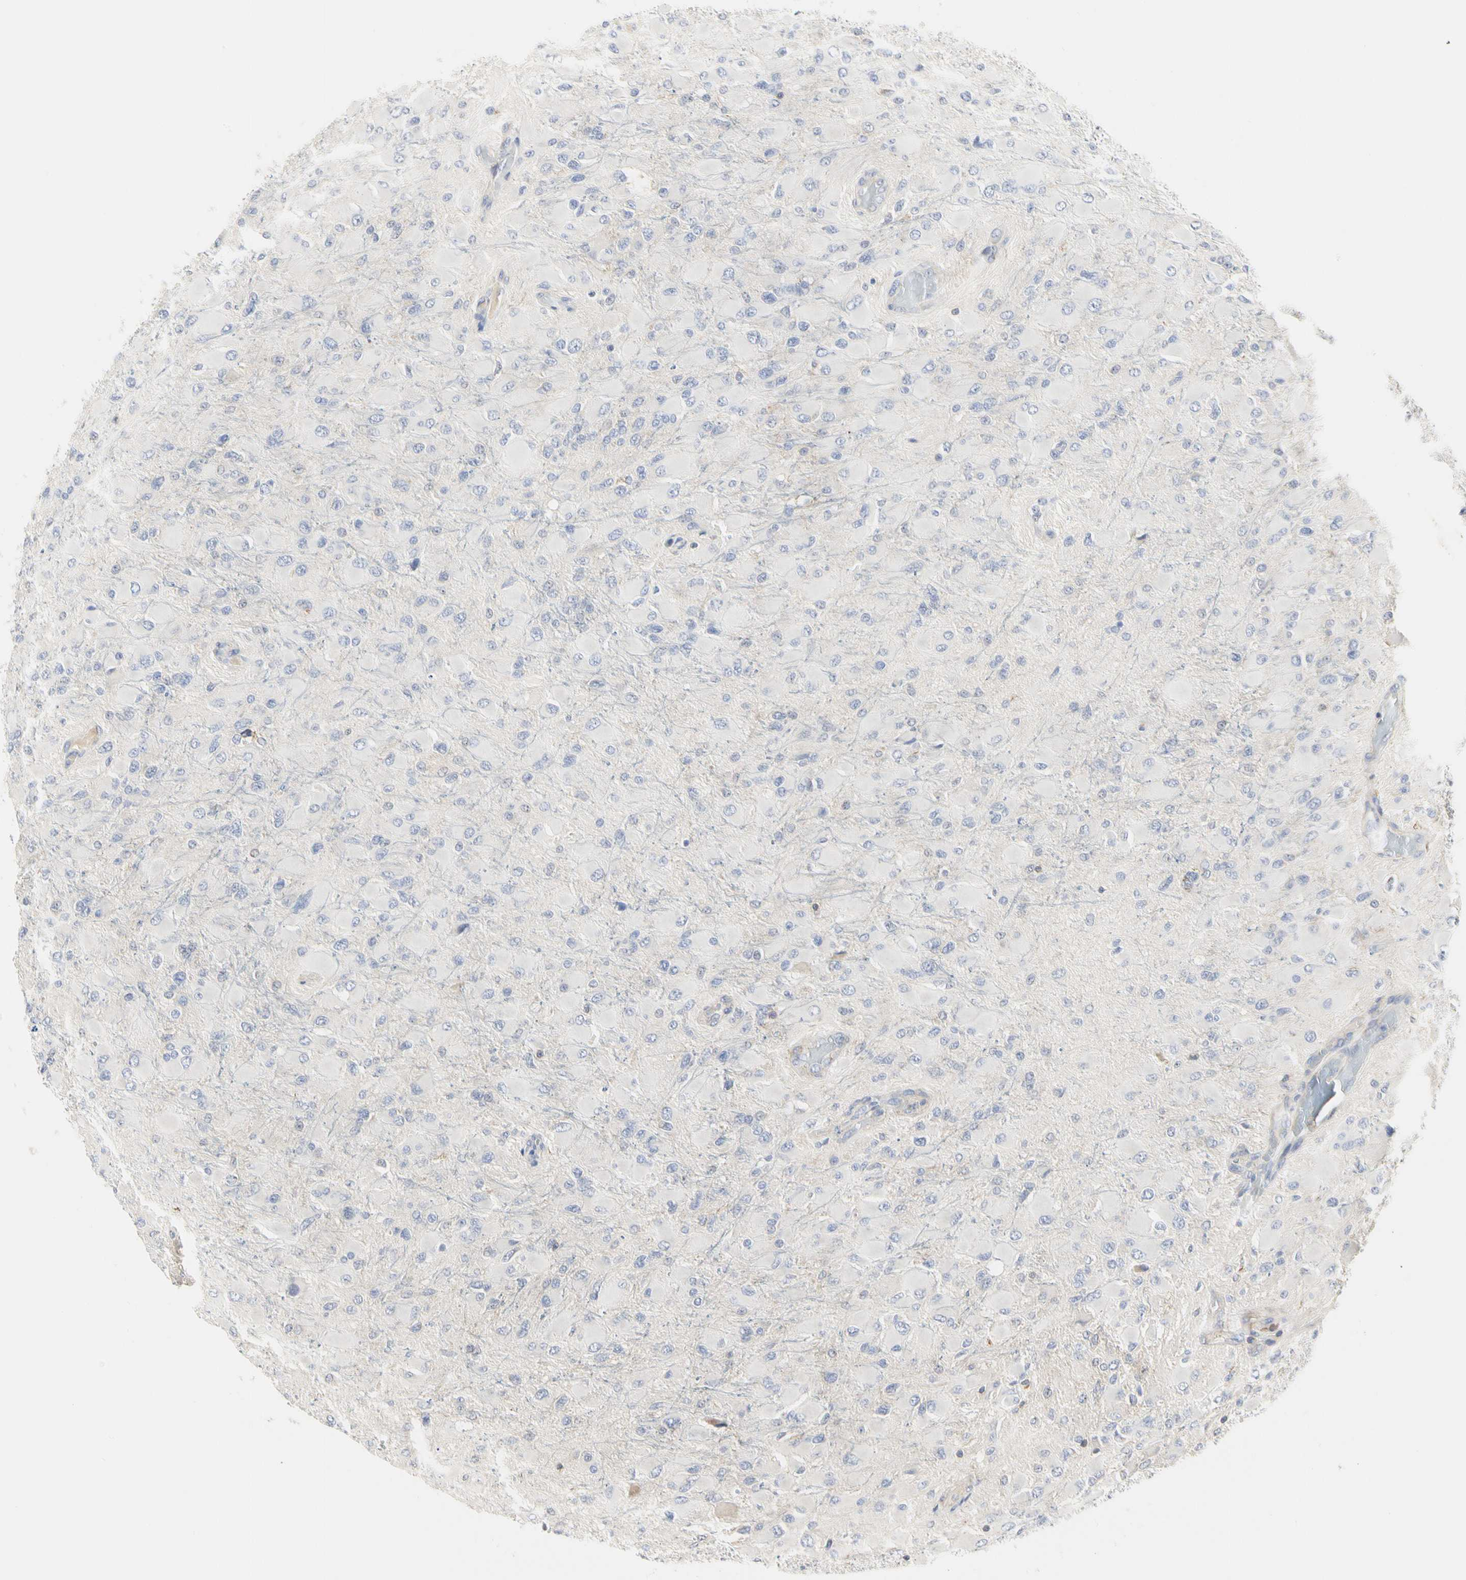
{"staining": {"intensity": "negative", "quantity": "none", "location": "none"}, "tissue": "glioma", "cell_type": "Tumor cells", "image_type": "cancer", "snomed": [{"axis": "morphology", "description": "Glioma, malignant, High grade"}, {"axis": "topography", "description": "Cerebral cortex"}], "caption": "This is an immunohistochemistry (IHC) photomicrograph of human glioma. There is no expression in tumor cells.", "gene": "SHANK2", "patient": {"sex": "female", "age": 36}}